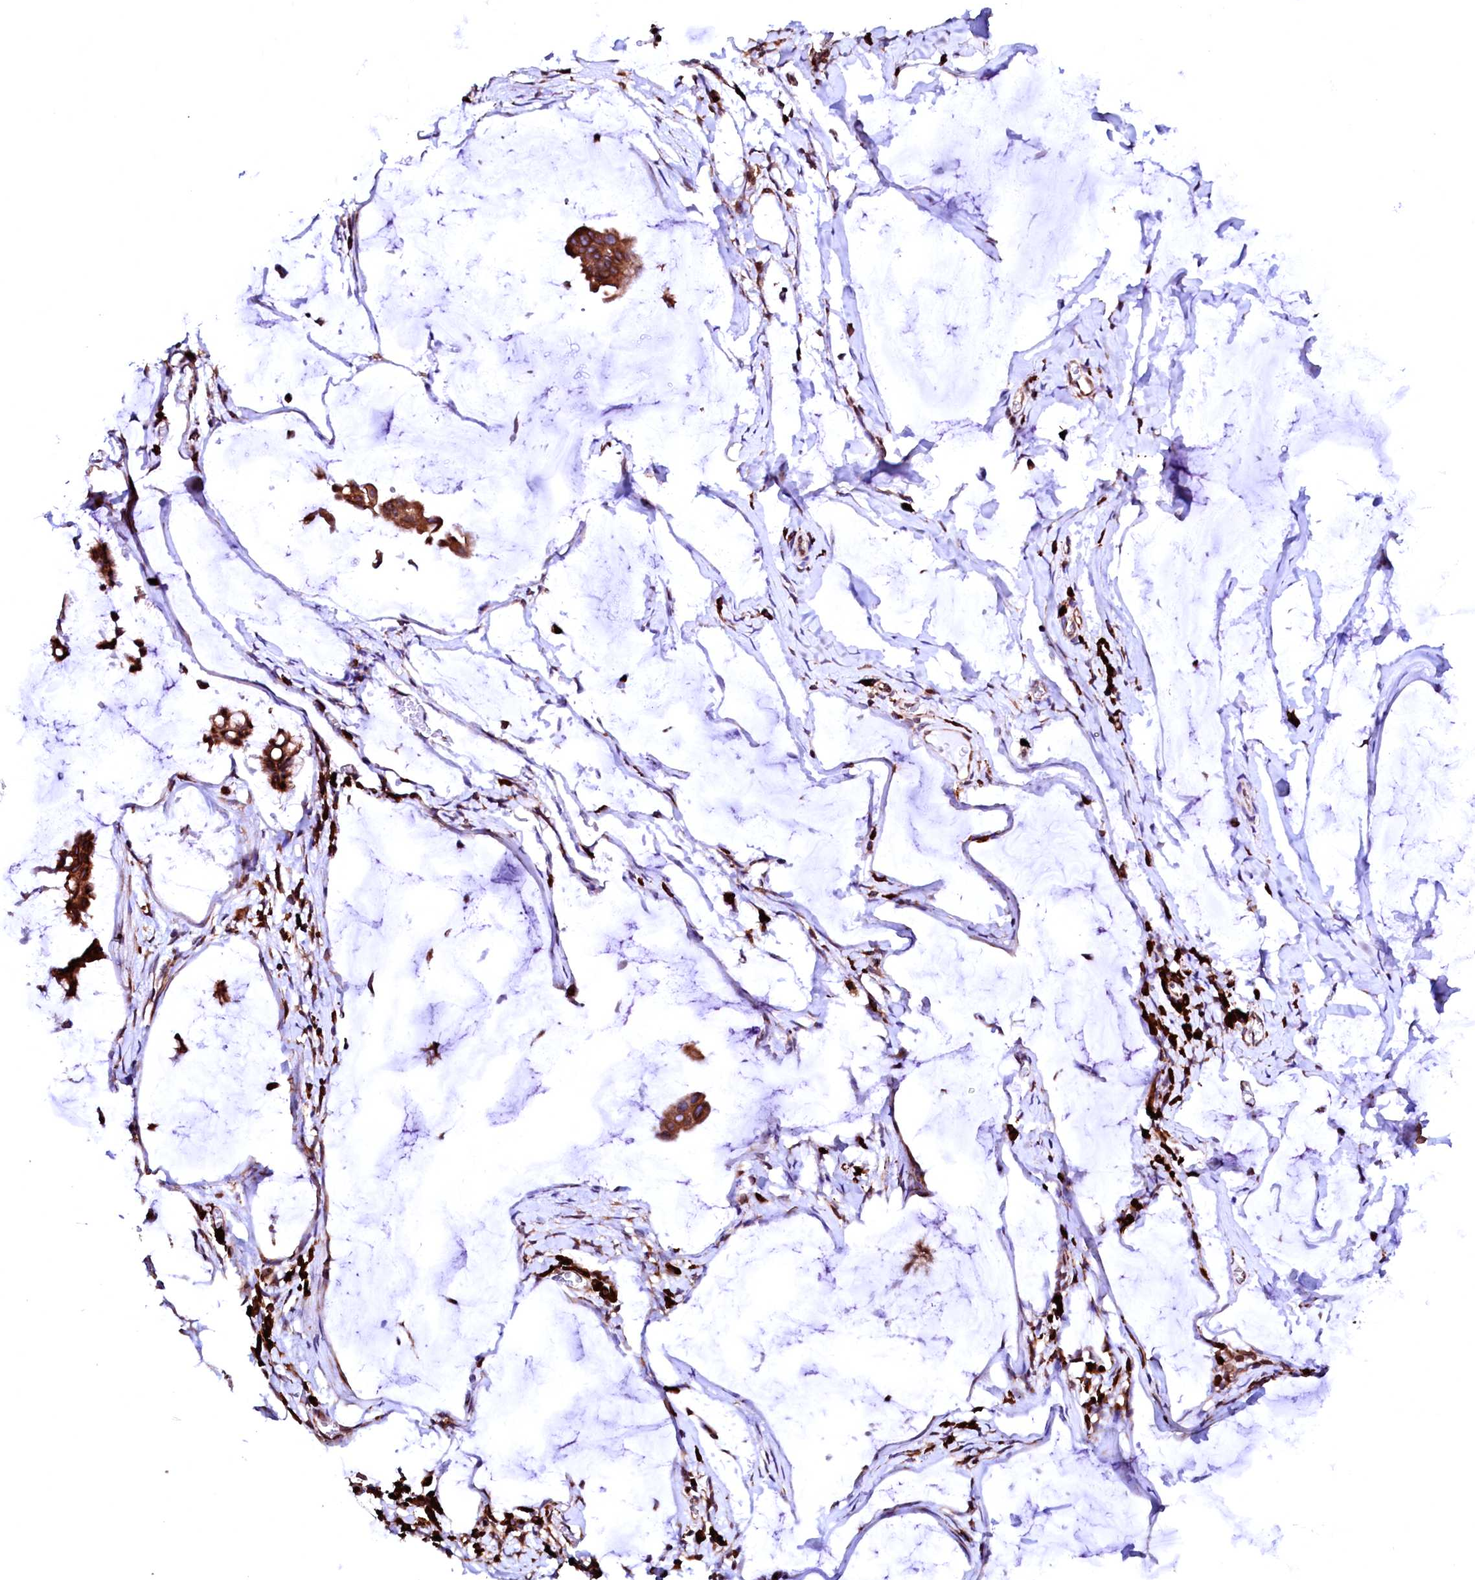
{"staining": {"intensity": "strong", "quantity": ">75%", "location": "cytoplasmic/membranous"}, "tissue": "ovarian cancer", "cell_type": "Tumor cells", "image_type": "cancer", "snomed": [{"axis": "morphology", "description": "Cystadenocarcinoma, mucinous, NOS"}, {"axis": "topography", "description": "Ovary"}], "caption": "Immunohistochemistry of ovarian cancer demonstrates high levels of strong cytoplasmic/membranous expression in about >75% of tumor cells.", "gene": "DERL1", "patient": {"sex": "female", "age": 73}}